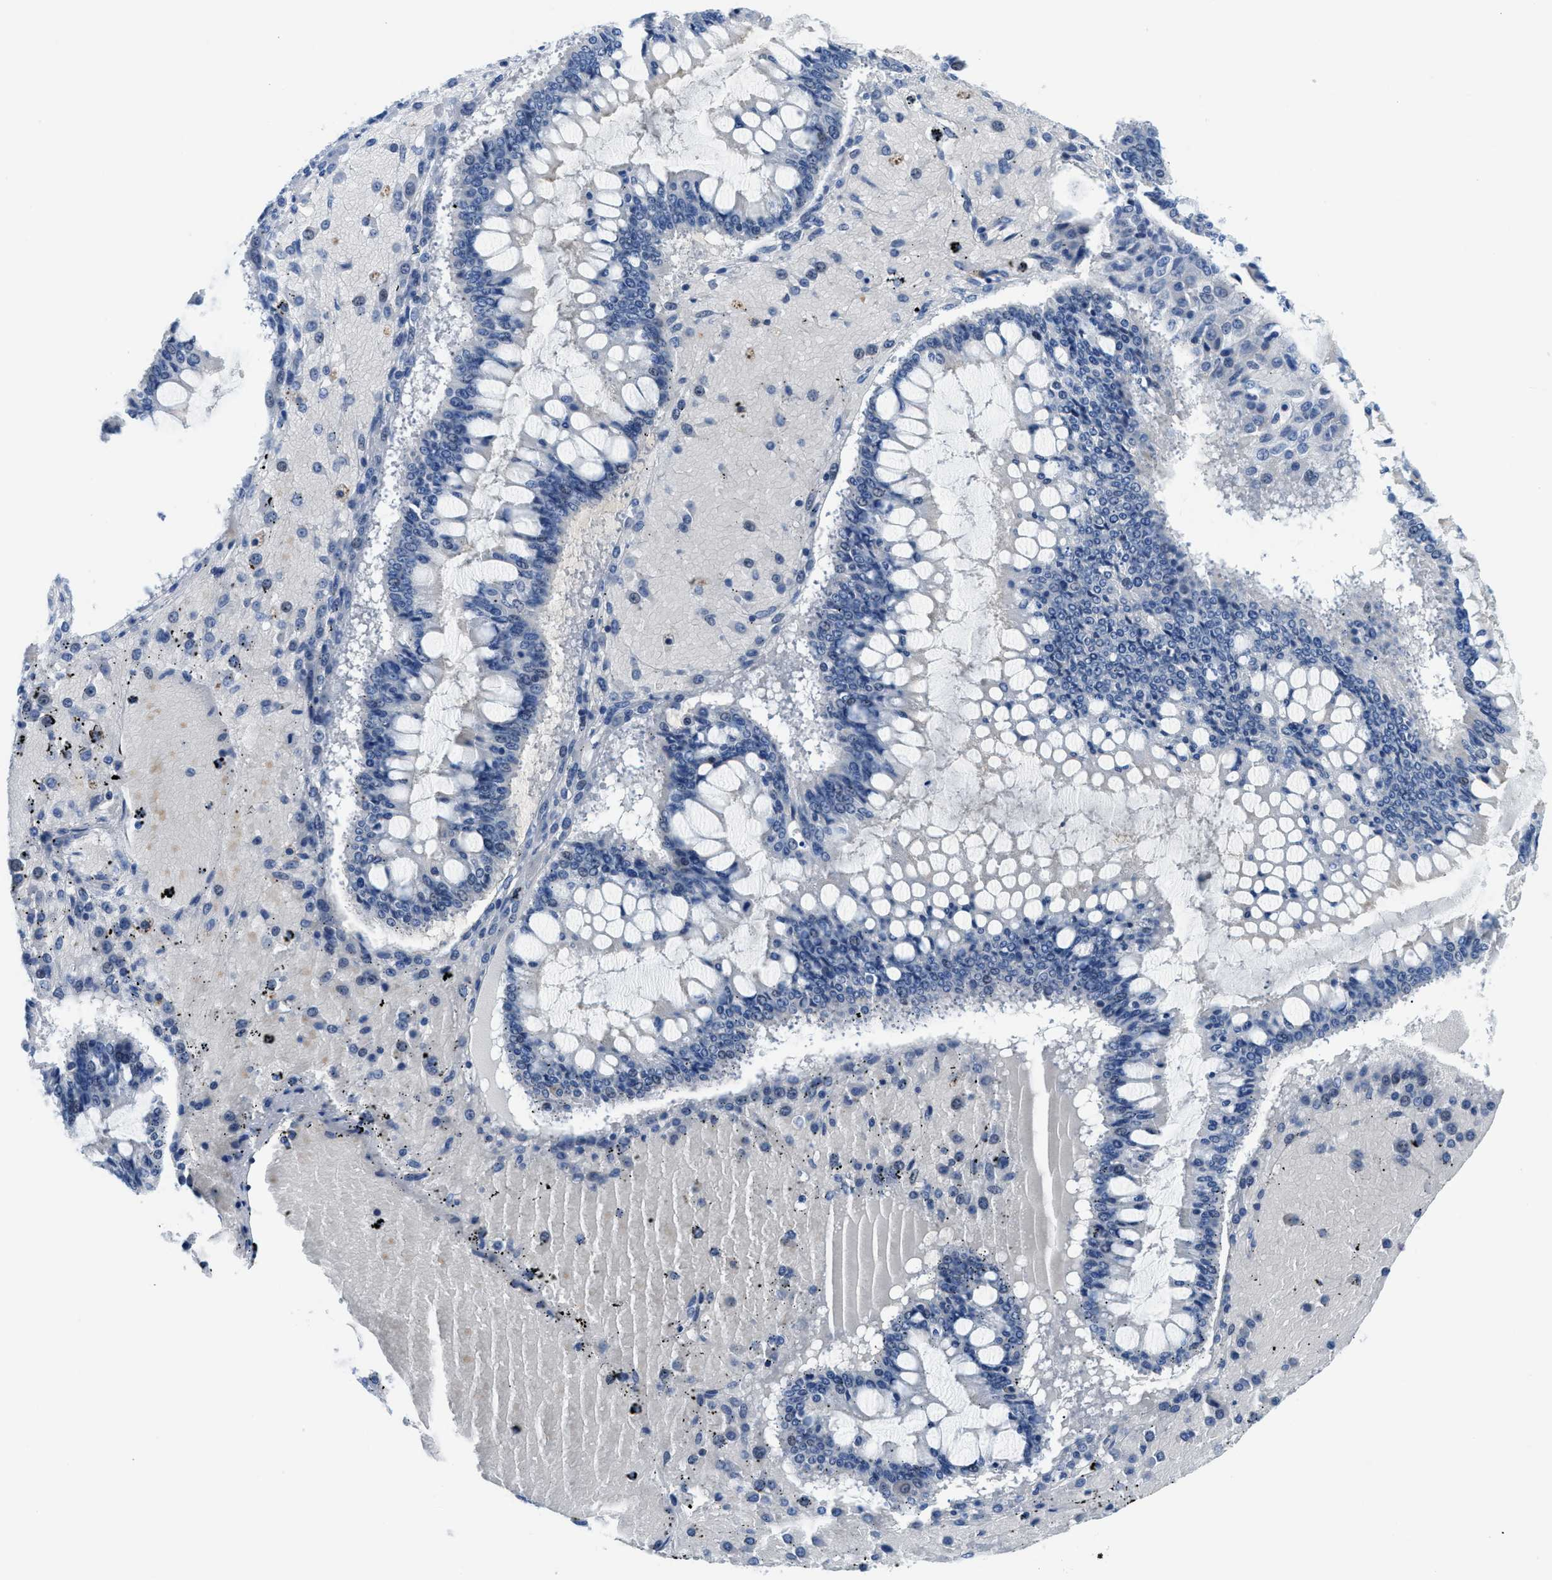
{"staining": {"intensity": "negative", "quantity": "none", "location": "none"}, "tissue": "ovarian cancer", "cell_type": "Tumor cells", "image_type": "cancer", "snomed": [{"axis": "morphology", "description": "Cystadenocarcinoma, mucinous, NOS"}, {"axis": "topography", "description": "Ovary"}], "caption": "Immunohistochemistry (IHC) of ovarian cancer (mucinous cystadenocarcinoma) reveals no staining in tumor cells.", "gene": "MBL2", "patient": {"sex": "female", "age": 73}}